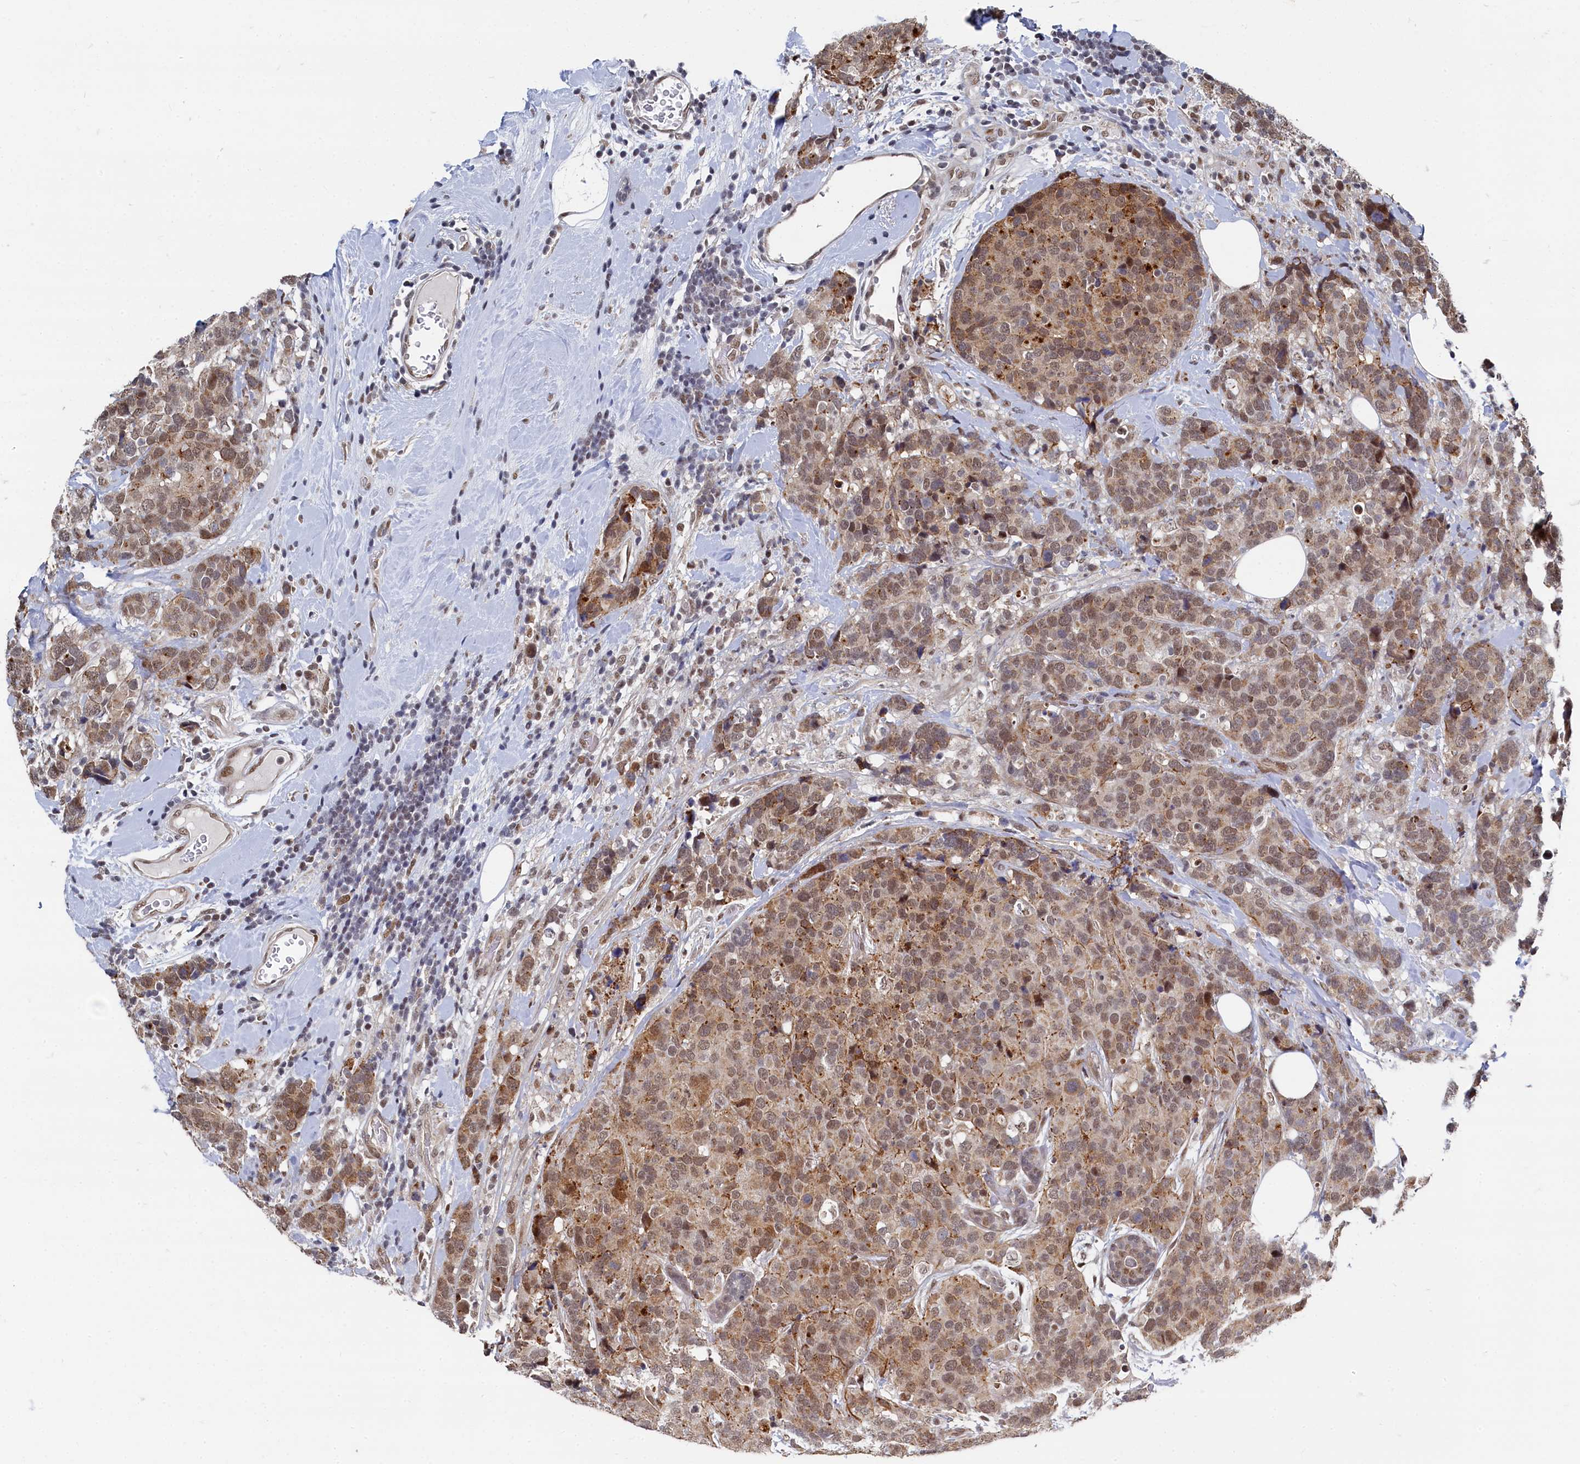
{"staining": {"intensity": "moderate", "quantity": ">75%", "location": "cytoplasmic/membranous,nuclear"}, "tissue": "breast cancer", "cell_type": "Tumor cells", "image_type": "cancer", "snomed": [{"axis": "morphology", "description": "Lobular carcinoma"}, {"axis": "topography", "description": "Breast"}], "caption": "Approximately >75% of tumor cells in human breast lobular carcinoma exhibit moderate cytoplasmic/membranous and nuclear protein positivity as visualized by brown immunohistochemical staining.", "gene": "BUB3", "patient": {"sex": "female", "age": 59}}